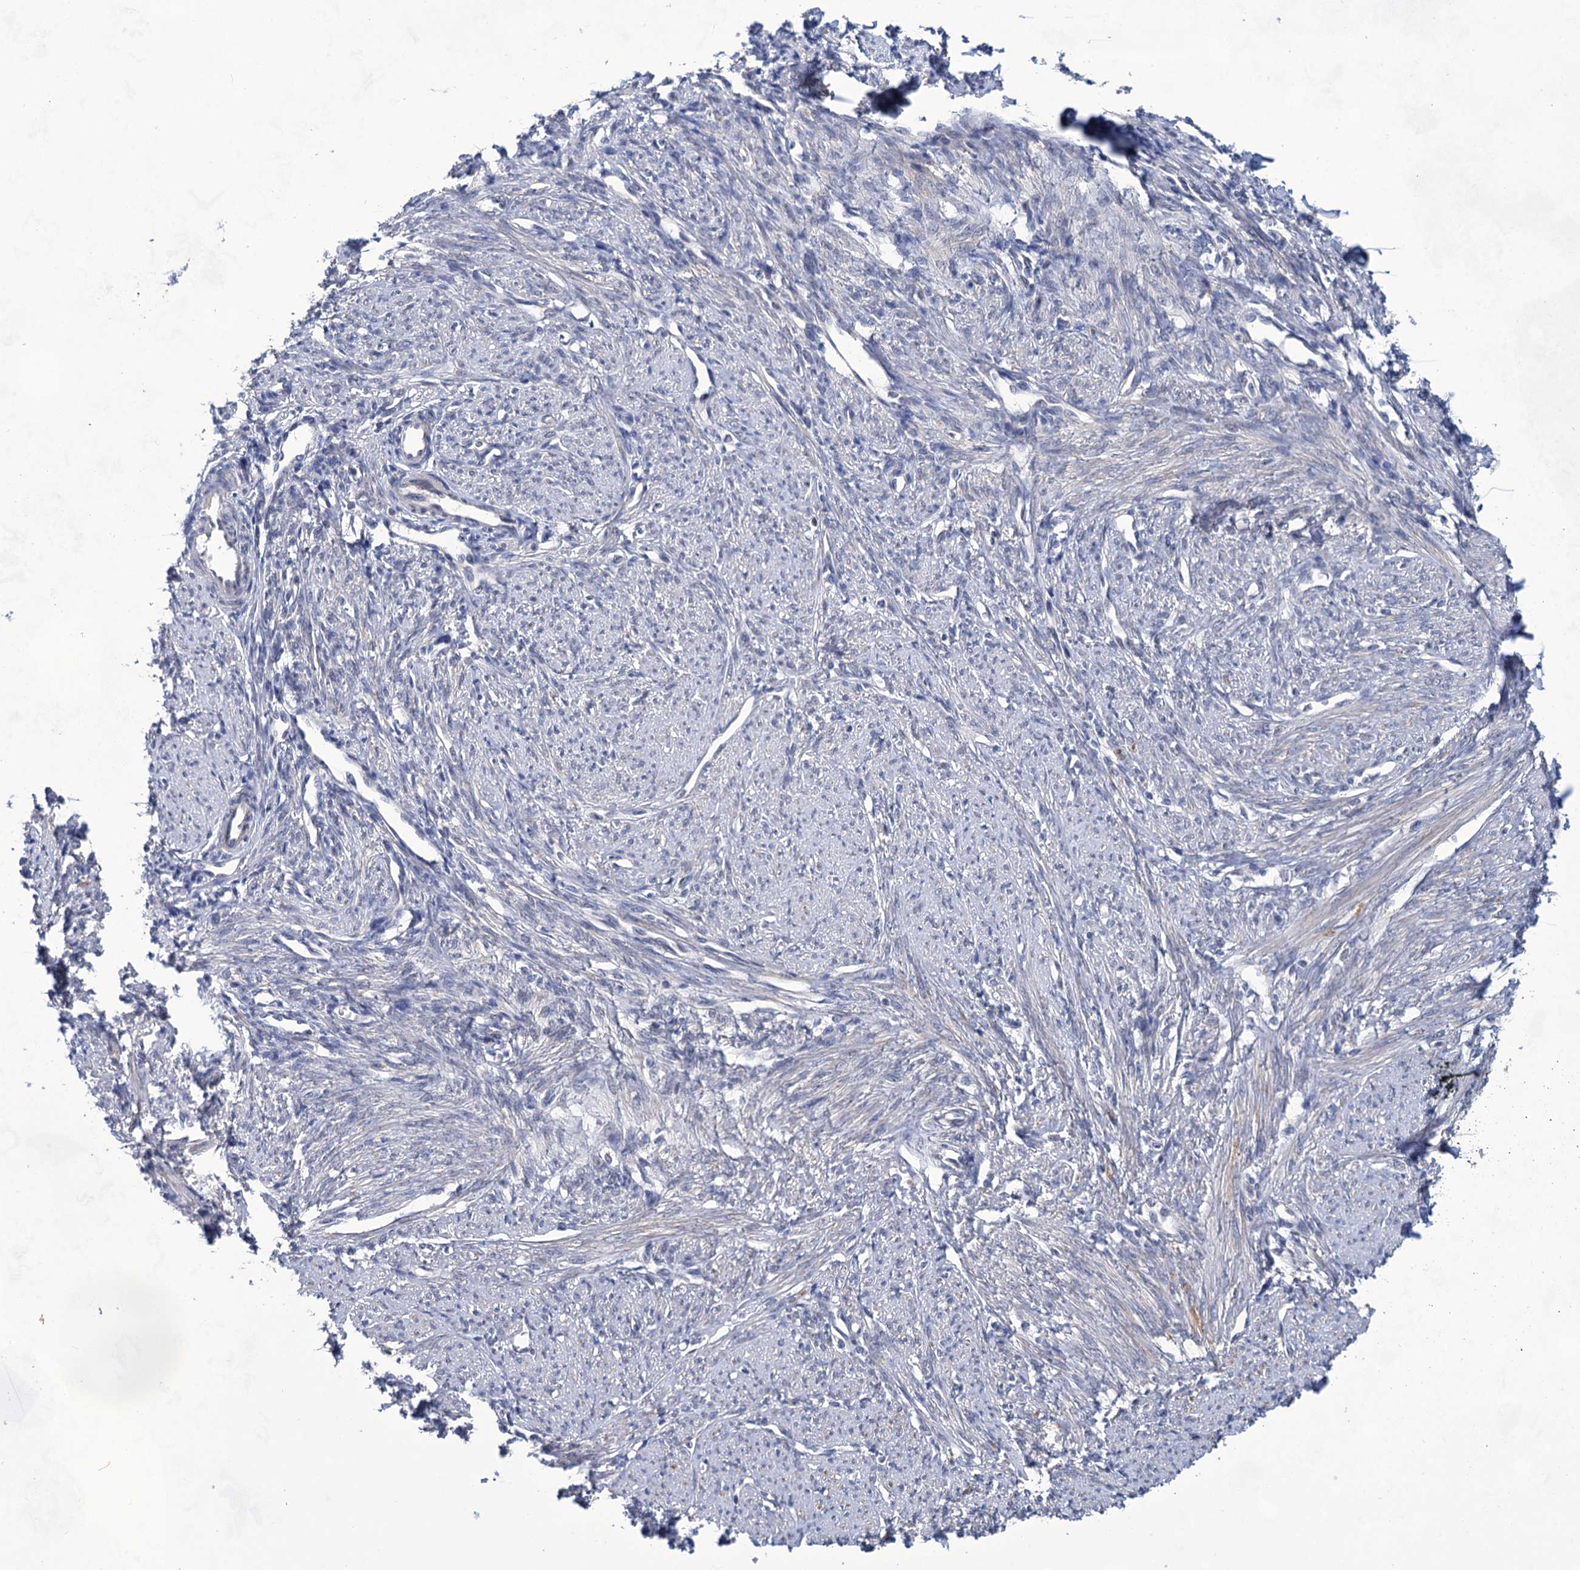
{"staining": {"intensity": "moderate", "quantity": "25%-75%", "location": "cytoplasmic/membranous"}, "tissue": "smooth muscle", "cell_type": "Smooth muscle cells", "image_type": "normal", "snomed": [{"axis": "morphology", "description": "Normal tissue, NOS"}, {"axis": "topography", "description": "Smooth muscle"}, {"axis": "topography", "description": "Uterus"}], "caption": "This histopathology image reveals benign smooth muscle stained with immunohistochemistry to label a protein in brown. The cytoplasmic/membranous of smooth muscle cells show moderate positivity for the protein. Nuclei are counter-stained blue.", "gene": "TTC17", "patient": {"sex": "female", "age": 59}}